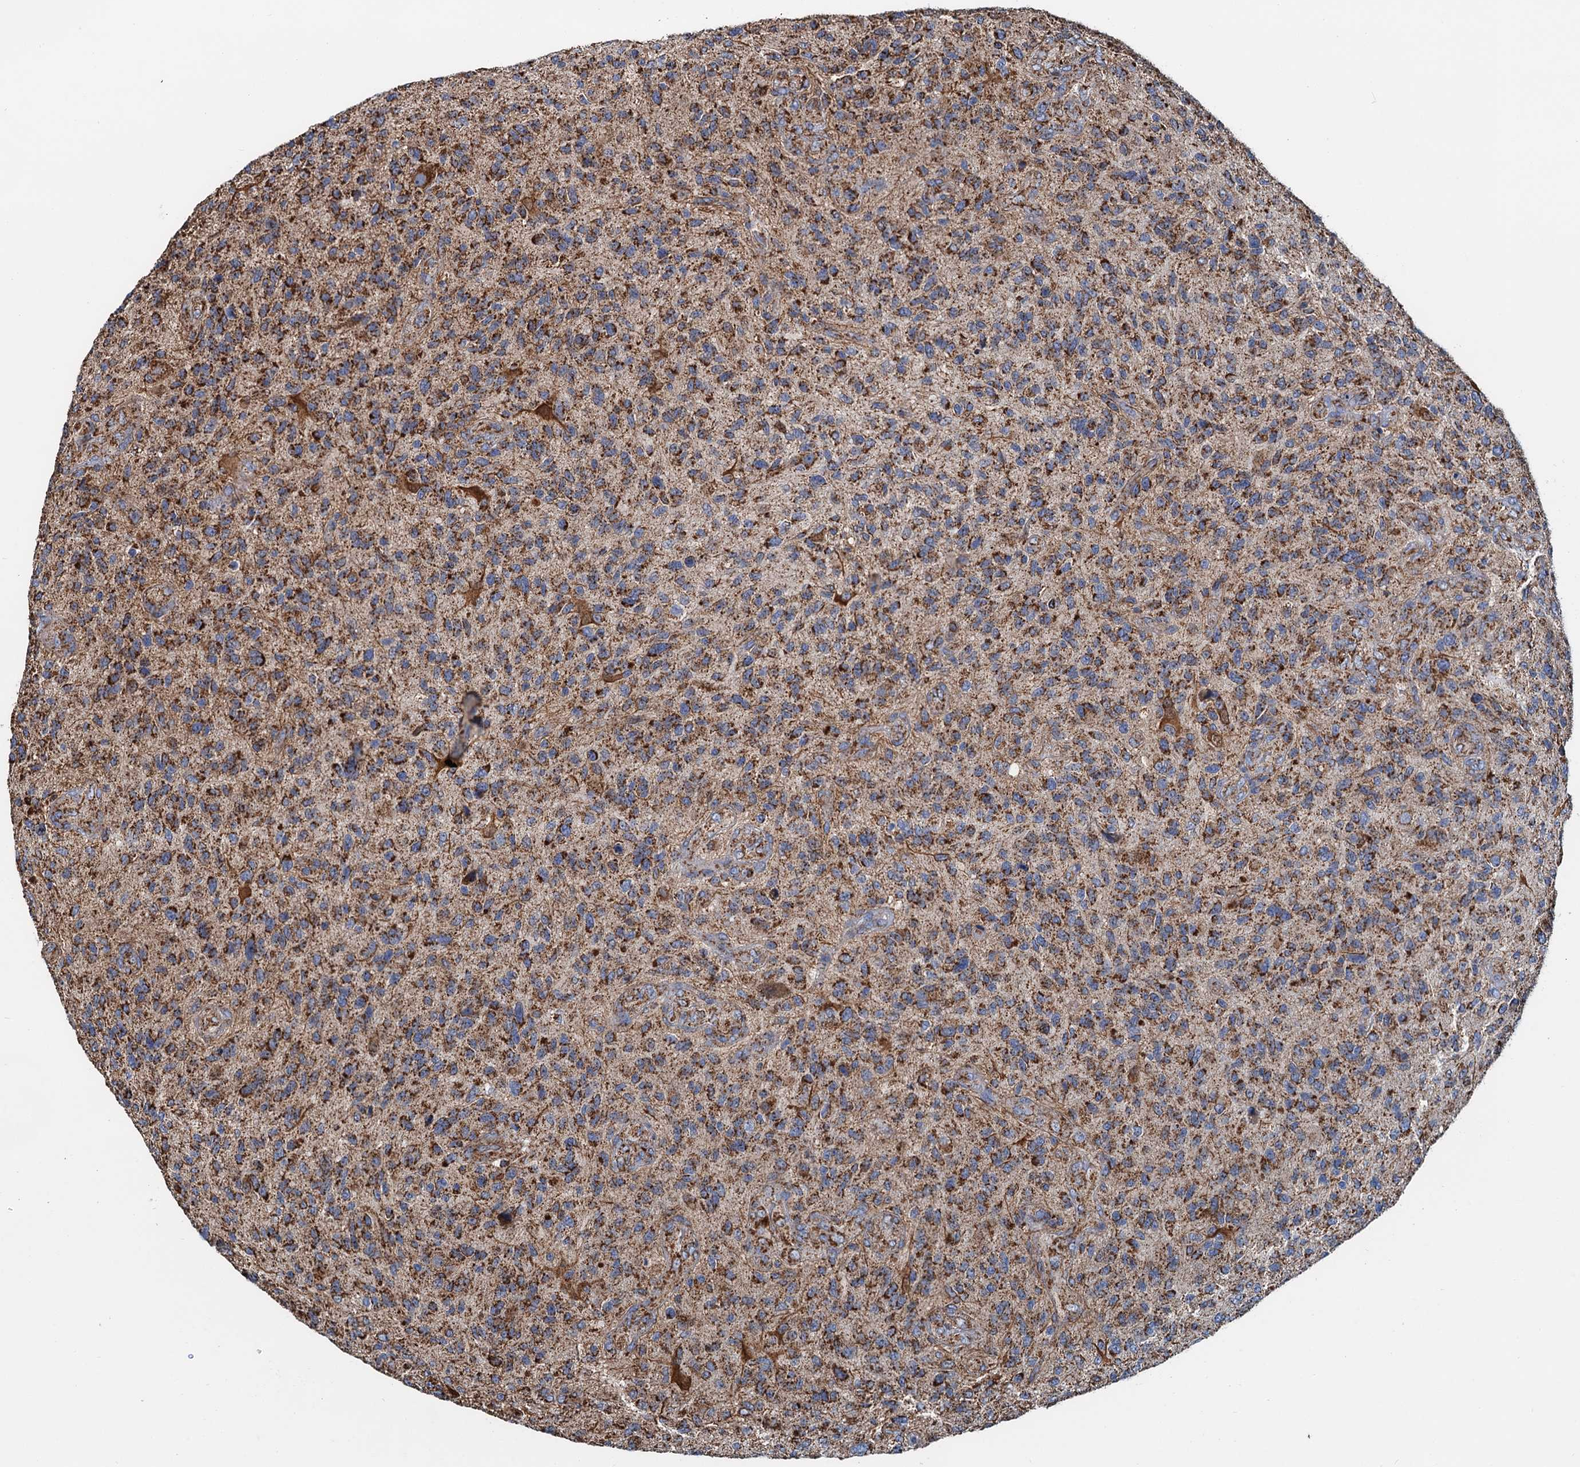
{"staining": {"intensity": "strong", "quantity": ">75%", "location": "cytoplasmic/membranous"}, "tissue": "glioma", "cell_type": "Tumor cells", "image_type": "cancer", "snomed": [{"axis": "morphology", "description": "Glioma, malignant, High grade"}, {"axis": "topography", "description": "Brain"}], "caption": "The histopathology image shows staining of high-grade glioma (malignant), revealing strong cytoplasmic/membranous protein staining (brown color) within tumor cells. Using DAB (3,3'-diaminobenzidine) (brown) and hematoxylin (blue) stains, captured at high magnification using brightfield microscopy.", "gene": "AAGAB", "patient": {"sex": "male", "age": 47}}